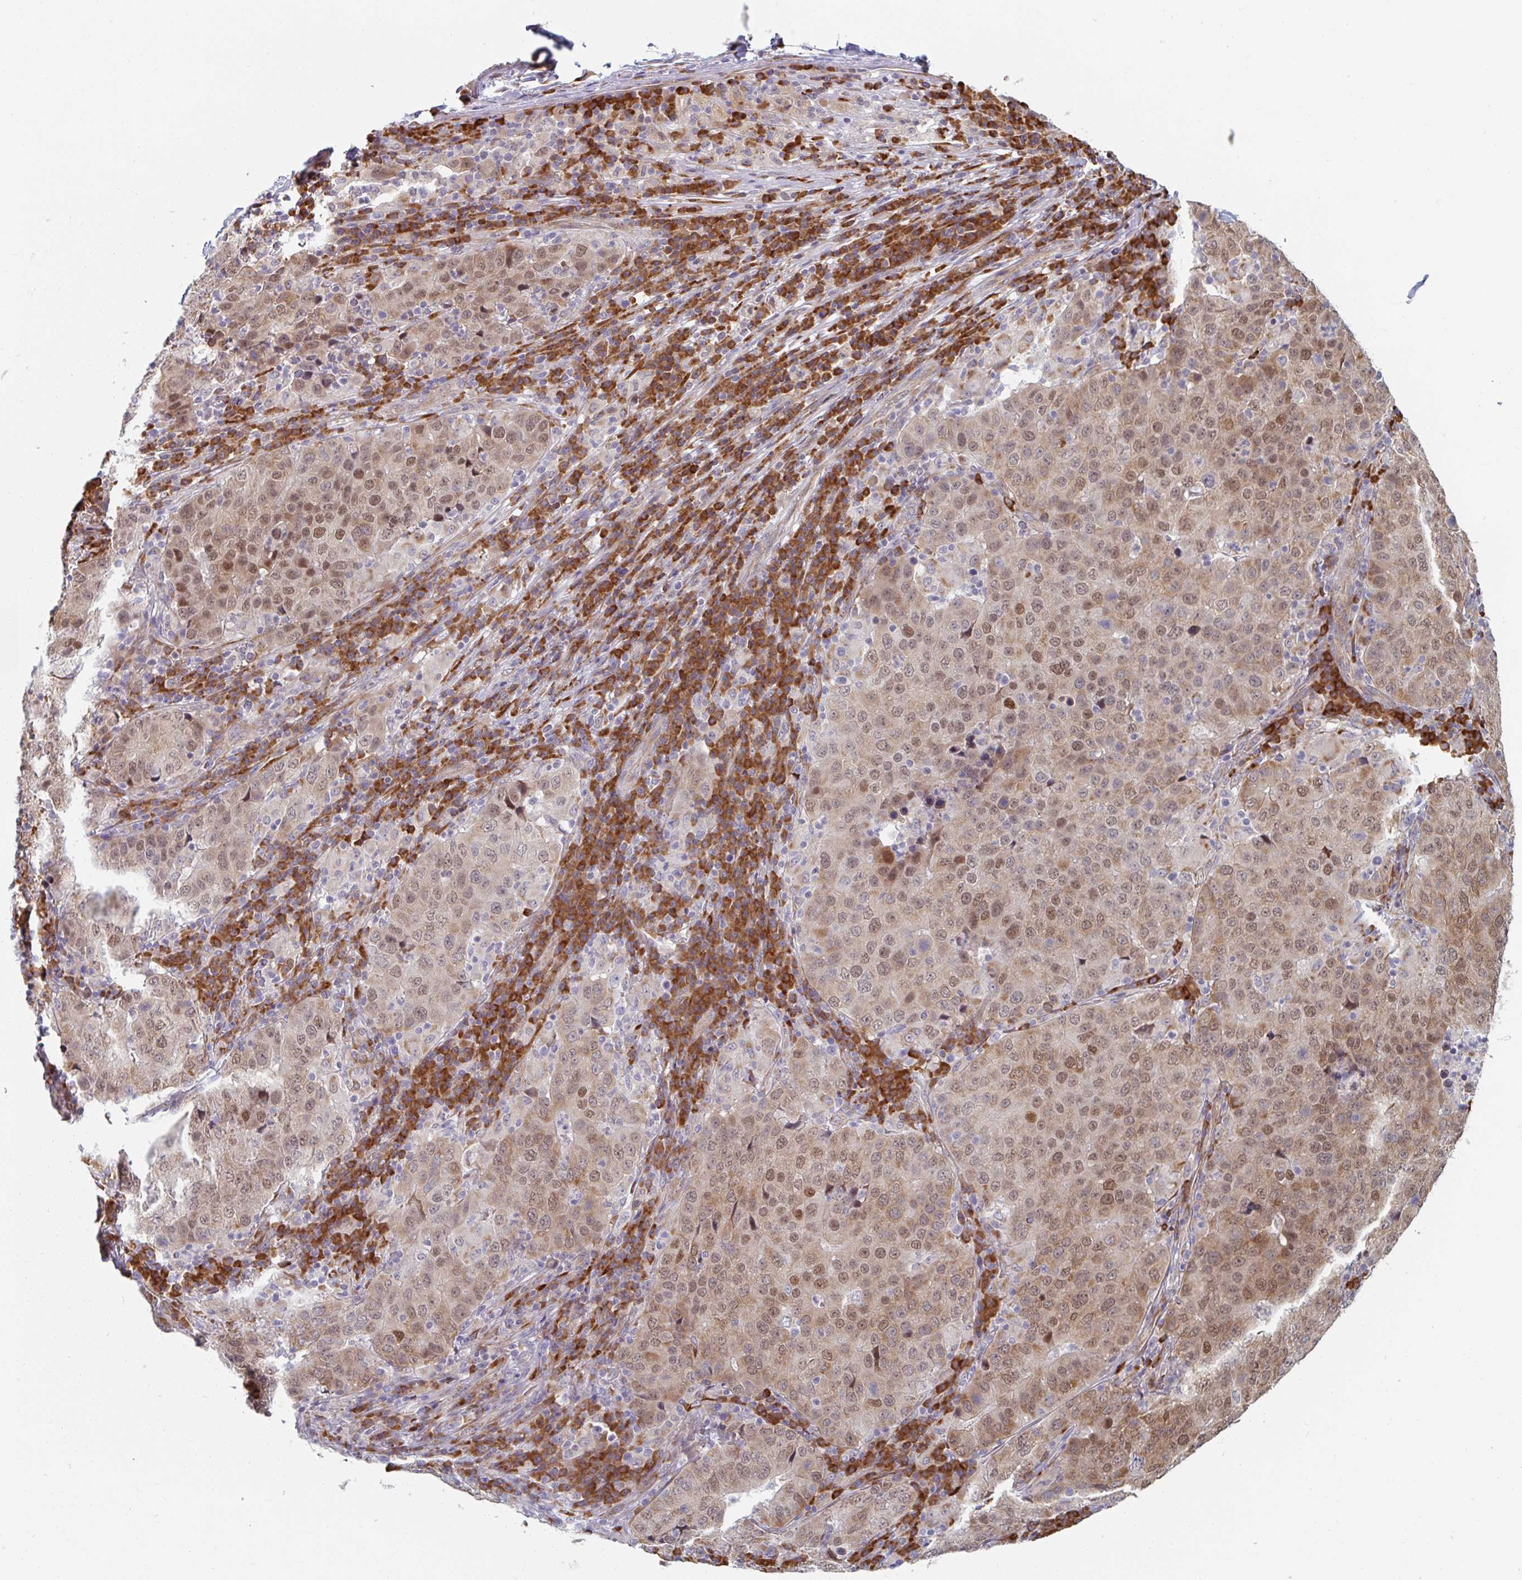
{"staining": {"intensity": "moderate", "quantity": ">75%", "location": "cytoplasmic/membranous,nuclear"}, "tissue": "stomach cancer", "cell_type": "Tumor cells", "image_type": "cancer", "snomed": [{"axis": "morphology", "description": "Adenocarcinoma, NOS"}, {"axis": "topography", "description": "Stomach"}], "caption": "This is an image of immunohistochemistry staining of stomach cancer, which shows moderate positivity in the cytoplasmic/membranous and nuclear of tumor cells.", "gene": "TRAPPC10", "patient": {"sex": "male", "age": 71}}